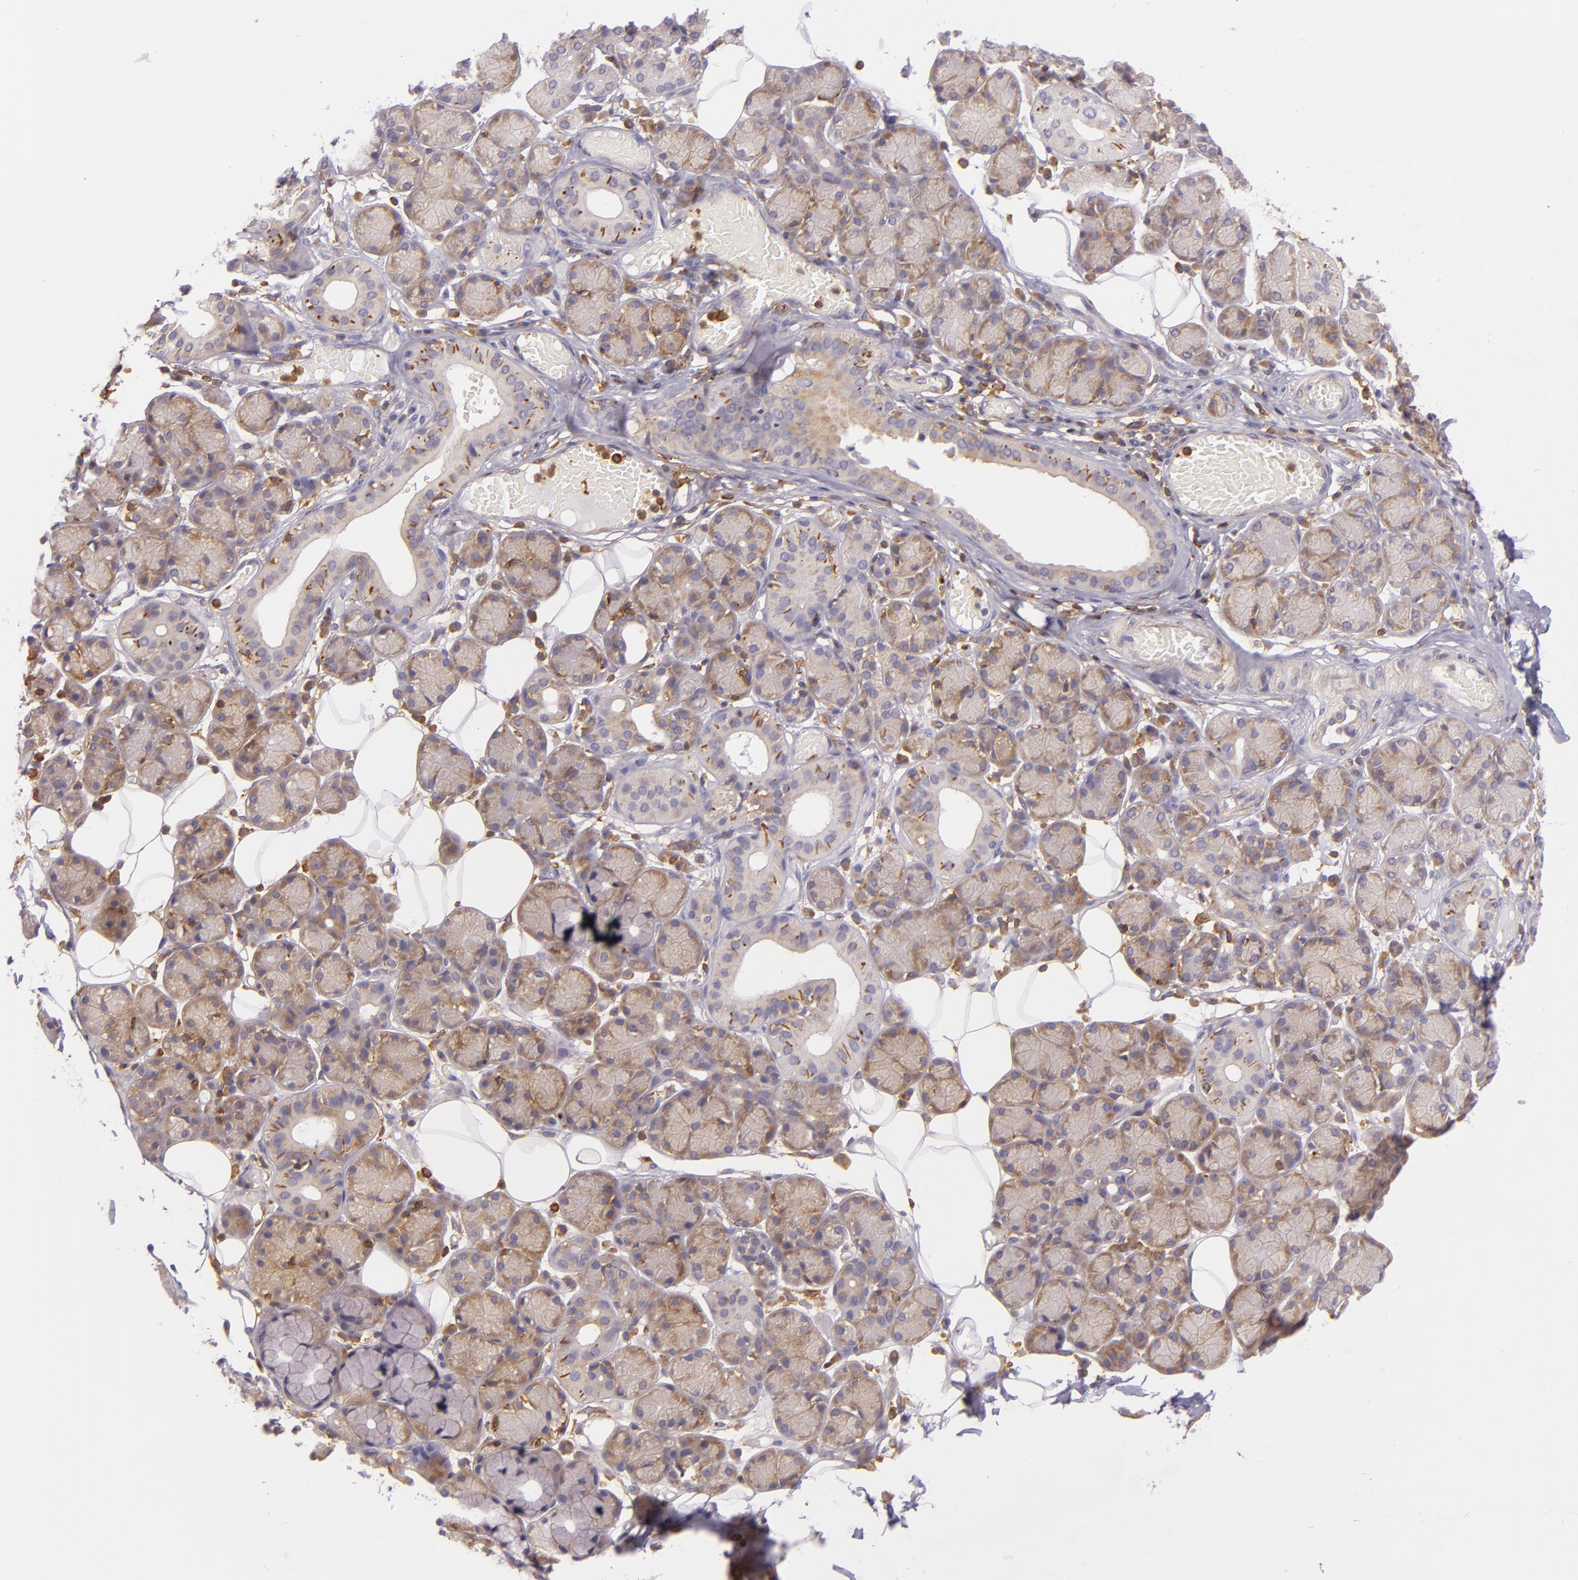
{"staining": {"intensity": "moderate", "quantity": "25%-75%", "location": "cytoplasmic/membranous"}, "tissue": "salivary gland", "cell_type": "Glandular cells", "image_type": "normal", "snomed": [{"axis": "morphology", "description": "Normal tissue, NOS"}, {"axis": "topography", "description": "Salivary gland"}], "caption": "Immunohistochemical staining of normal salivary gland shows 25%-75% levels of moderate cytoplasmic/membranous protein staining in about 25%-75% of glandular cells. Nuclei are stained in blue.", "gene": "TLN1", "patient": {"sex": "male", "age": 54}}